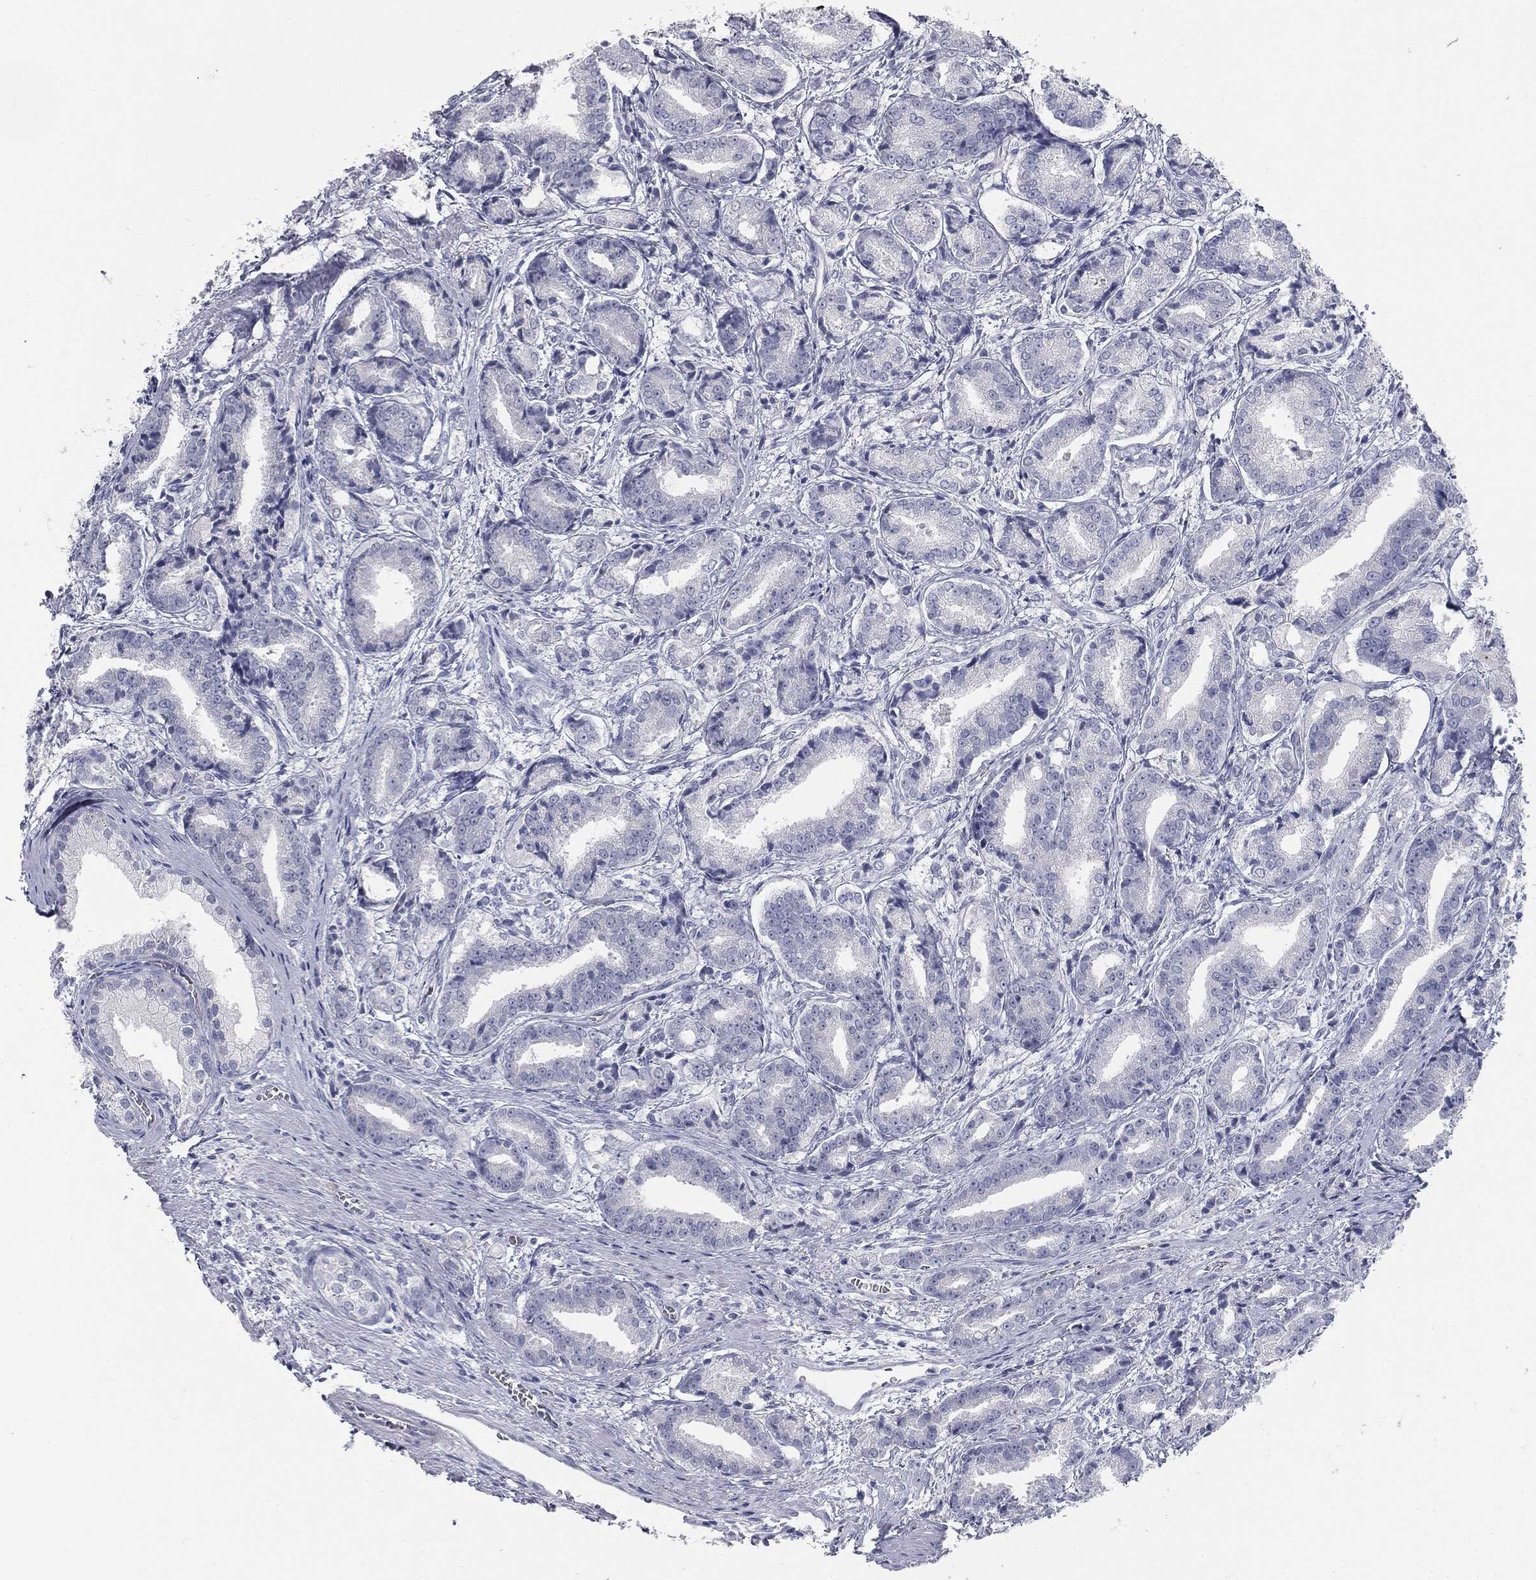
{"staining": {"intensity": "negative", "quantity": "none", "location": "none"}, "tissue": "prostate cancer", "cell_type": "Tumor cells", "image_type": "cancer", "snomed": [{"axis": "morphology", "description": "Adenocarcinoma, High grade"}, {"axis": "topography", "description": "Prostate and seminal vesicle, NOS"}], "caption": "DAB (3,3'-diaminobenzidine) immunohistochemical staining of human high-grade adenocarcinoma (prostate) displays no significant staining in tumor cells.", "gene": "MUC5AC", "patient": {"sex": "male", "age": 61}}